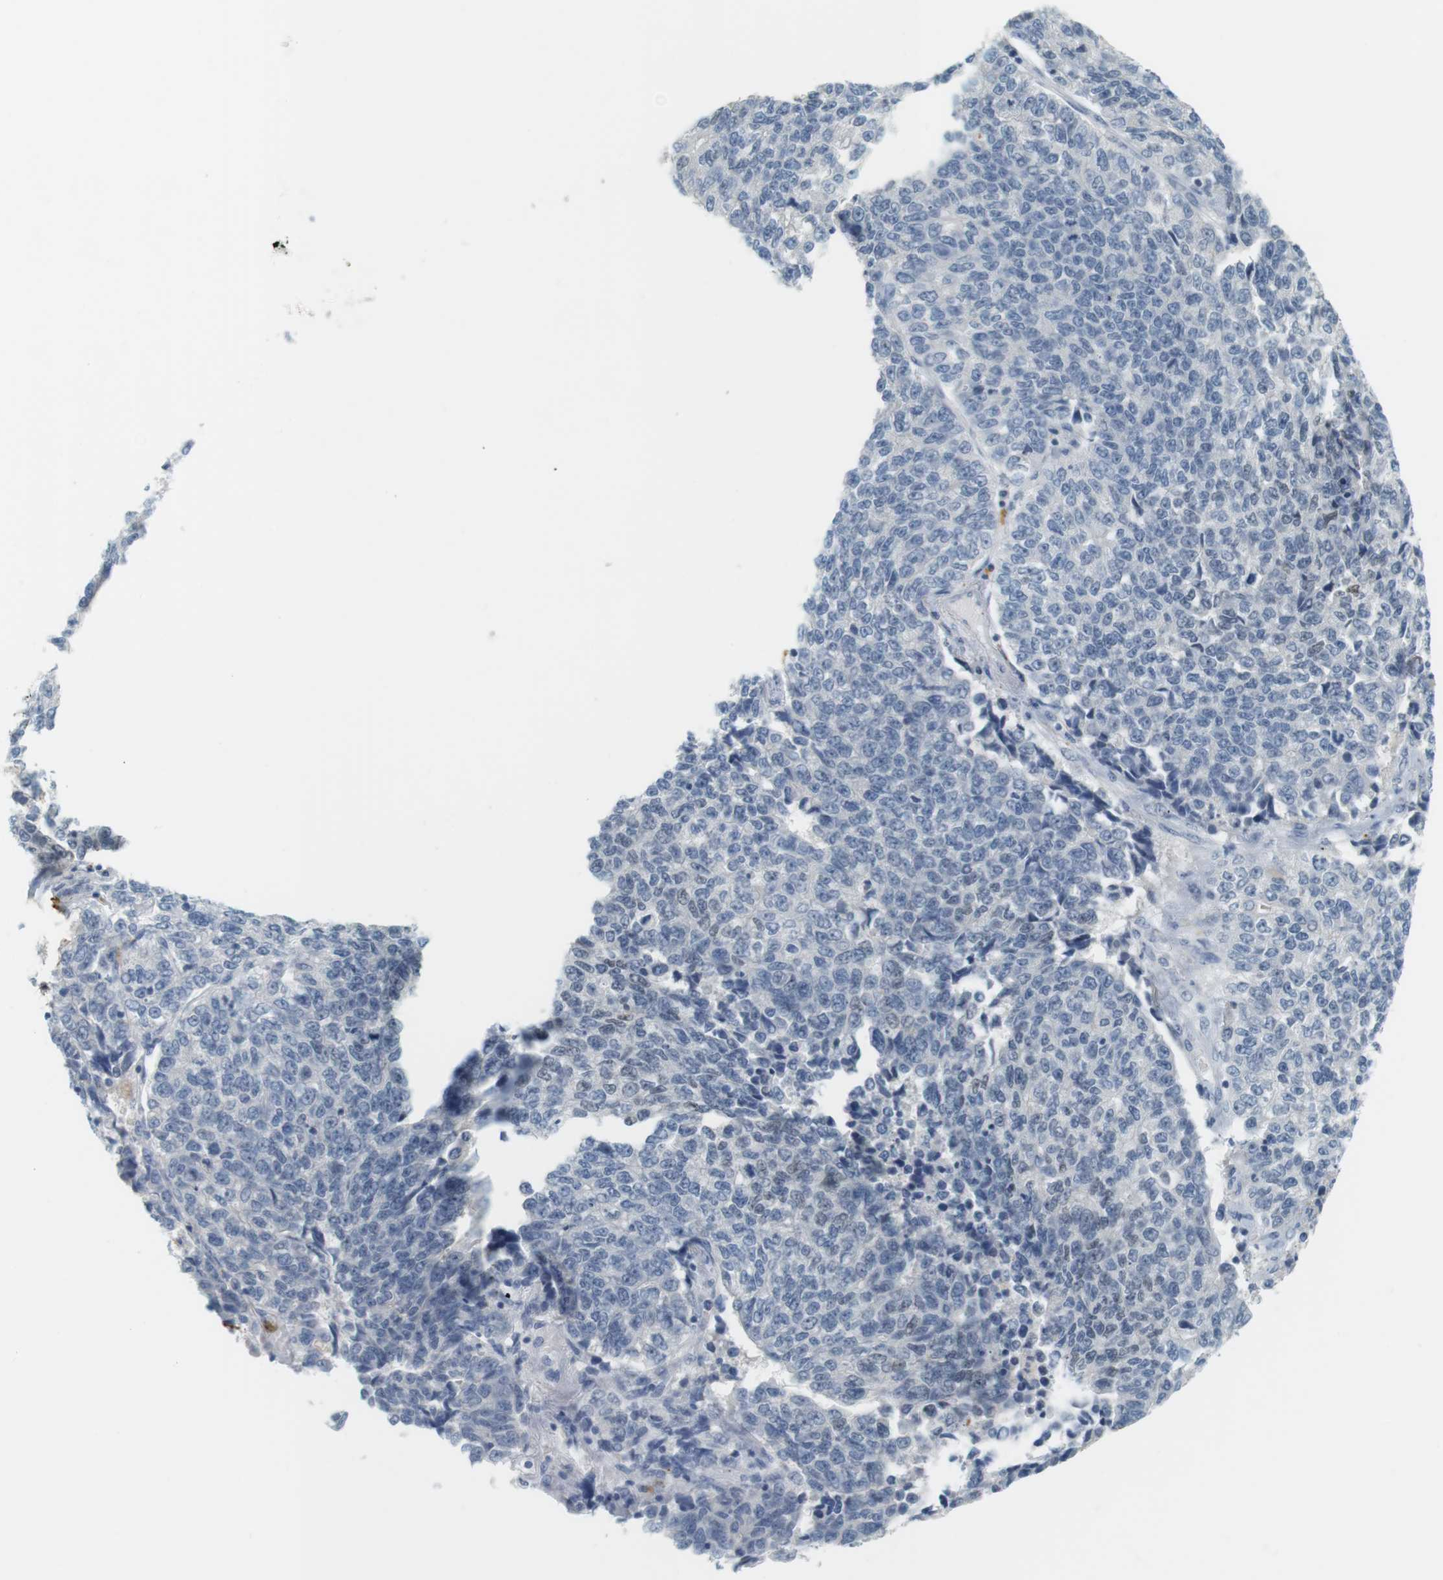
{"staining": {"intensity": "negative", "quantity": "none", "location": "none"}, "tissue": "lung cancer", "cell_type": "Tumor cells", "image_type": "cancer", "snomed": [{"axis": "morphology", "description": "Adenocarcinoma, NOS"}, {"axis": "topography", "description": "Lung"}], "caption": "Tumor cells are negative for protein expression in human lung cancer.", "gene": "CREB3L2", "patient": {"sex": "male", "age": 49}}